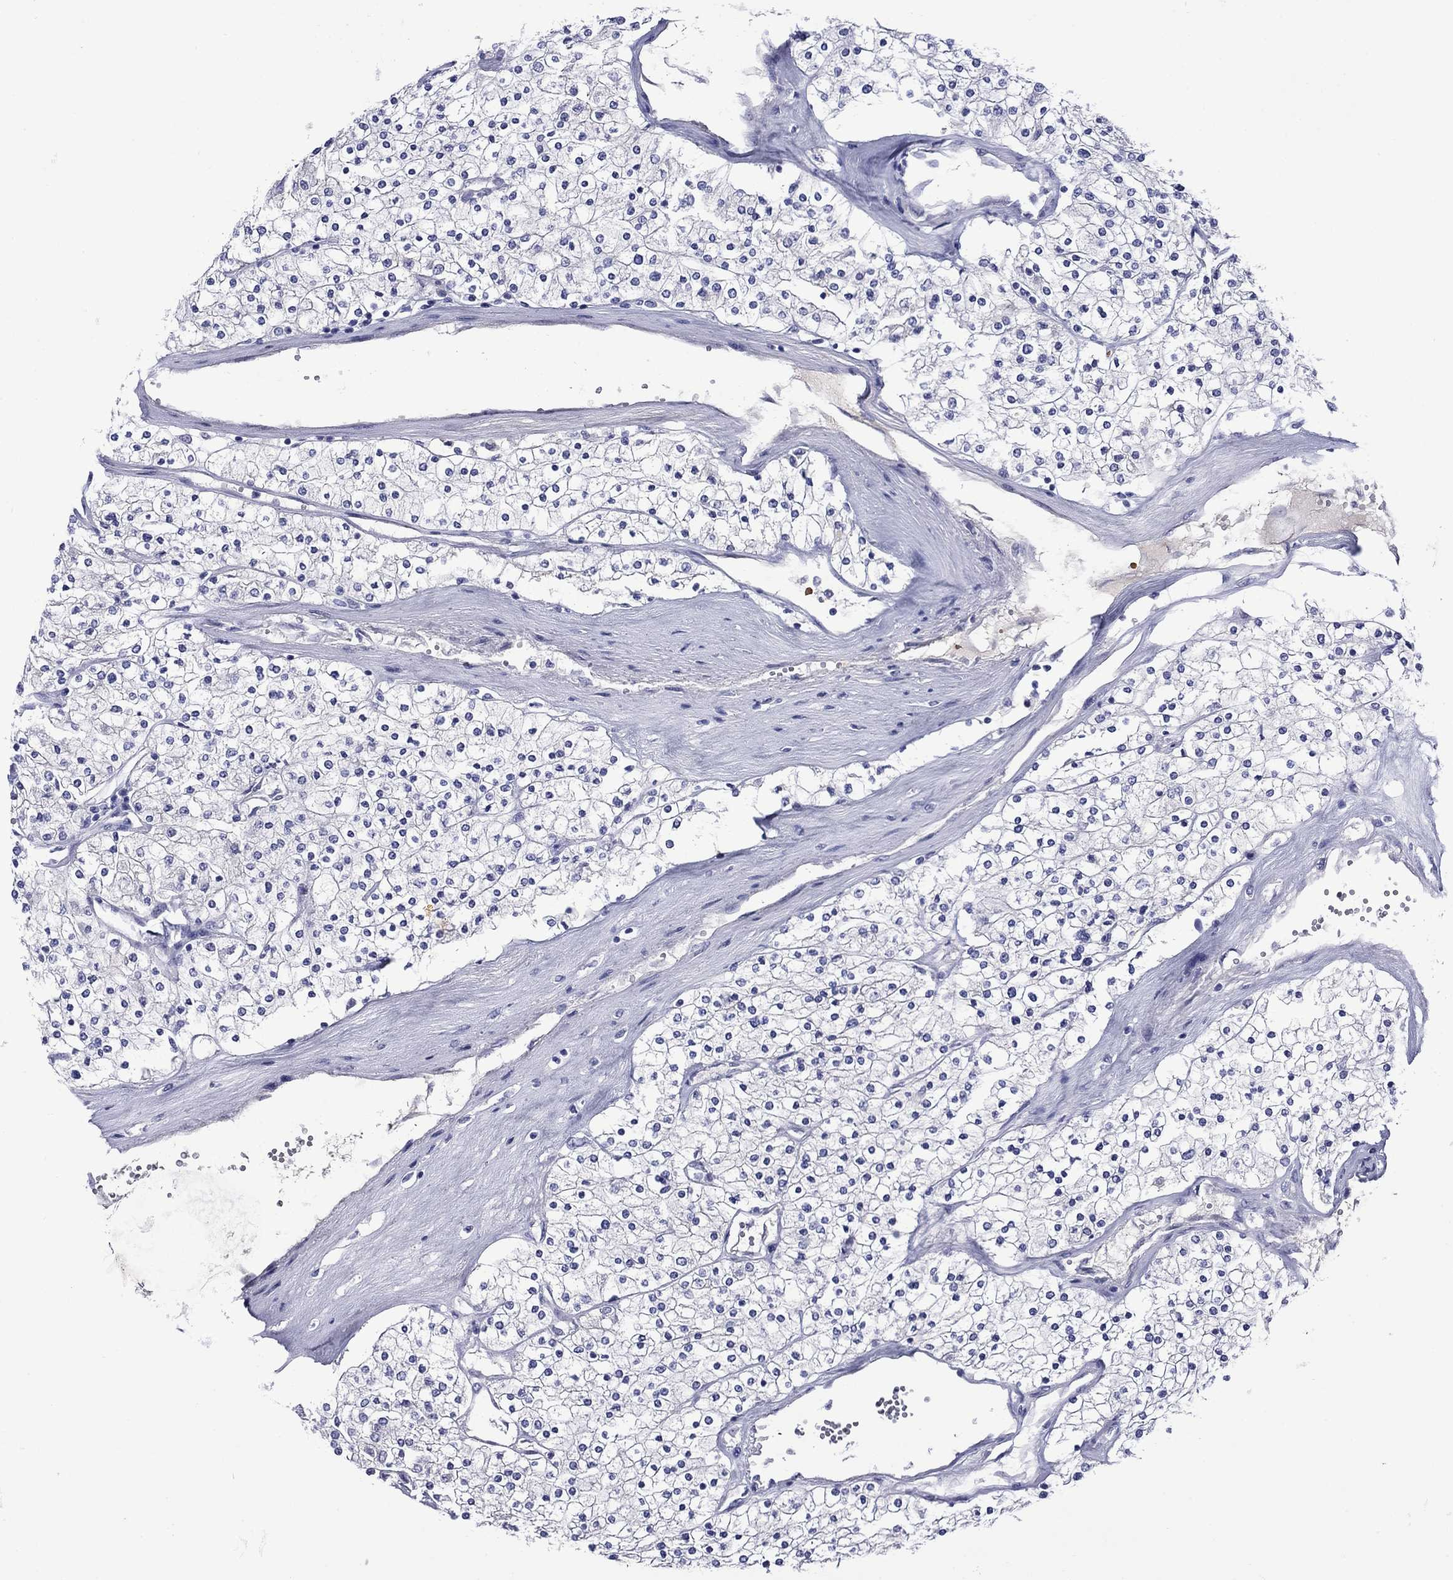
{"staining": {"intensity": "negative", "quantity": "none", "location": "none"}, "tissue": "renal cancer", "cell_type": "Tumor cells", "image_type": "cancer", "snomed": [{"axis": "morphology", "description": "Adenocarcinoma, NOS"}, {"axis": "topography", "description": "Kidney"}], "caption": "The immunohistochemistry photomicrograph has no significant positivity in tumor cells of renal cancer tissue.", "gene": "APOA2", "patient": {"sex": "male", "age": 80}}